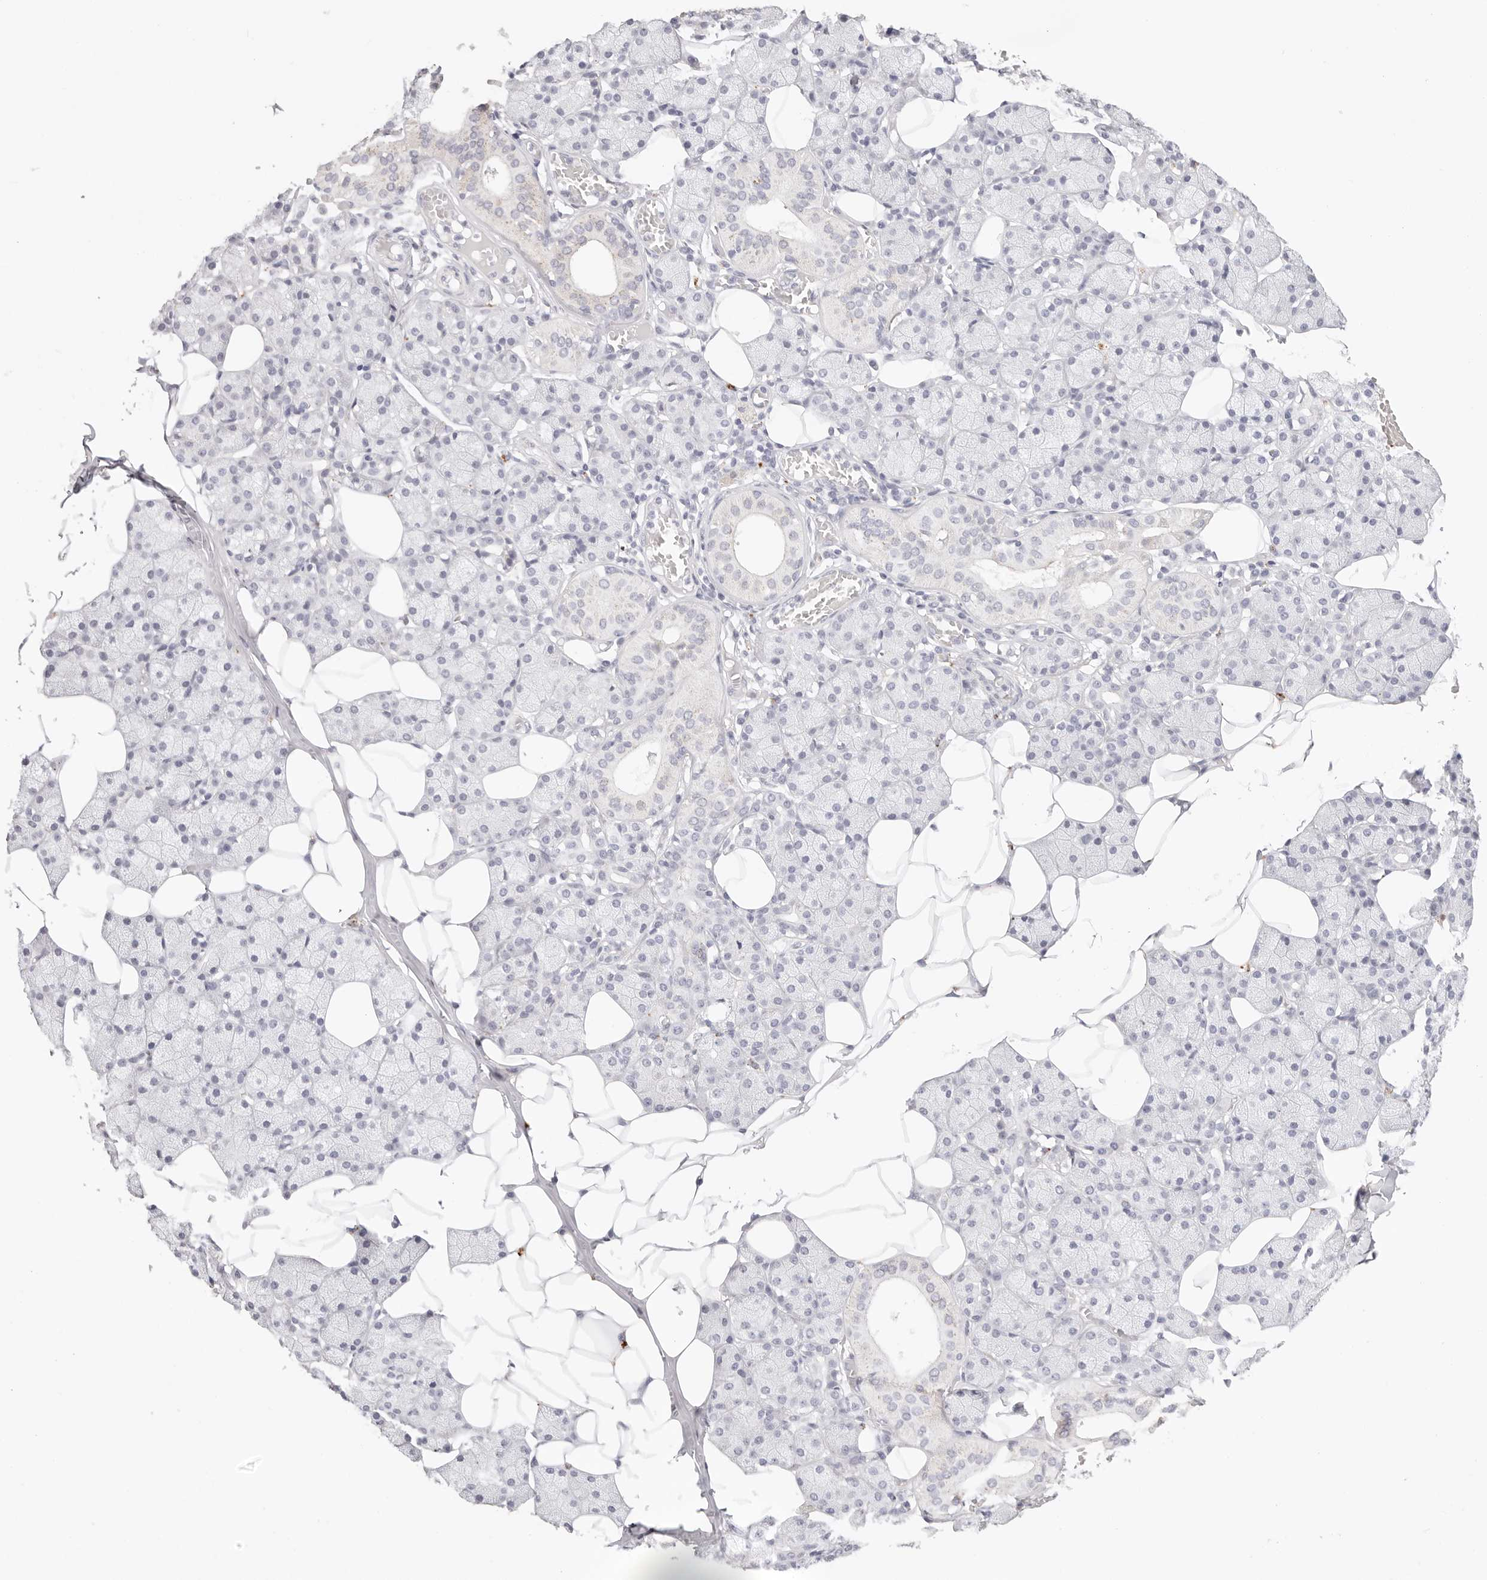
{"staining": {"intensity": "moderate", "quantity": "<25%", "location": "cytoplasmic/membranous"}, "tissue": "salivary gland", "cell_type": "Glandular cells", "image_type": "normal", "snomed": [{"axis": "morphology", "description": "Normal tissue, NOS"}, {"axis": "topography", "description": "Salivary gland"}], "caption": "A brown stain highlights moderate cytoplasmic/membranous expression of a protein in glandular cells of benign salivary gland. Nuclei are stained in blue.", "gene": "STKLD1", "patient": {"sex": "female", "age": 33}}